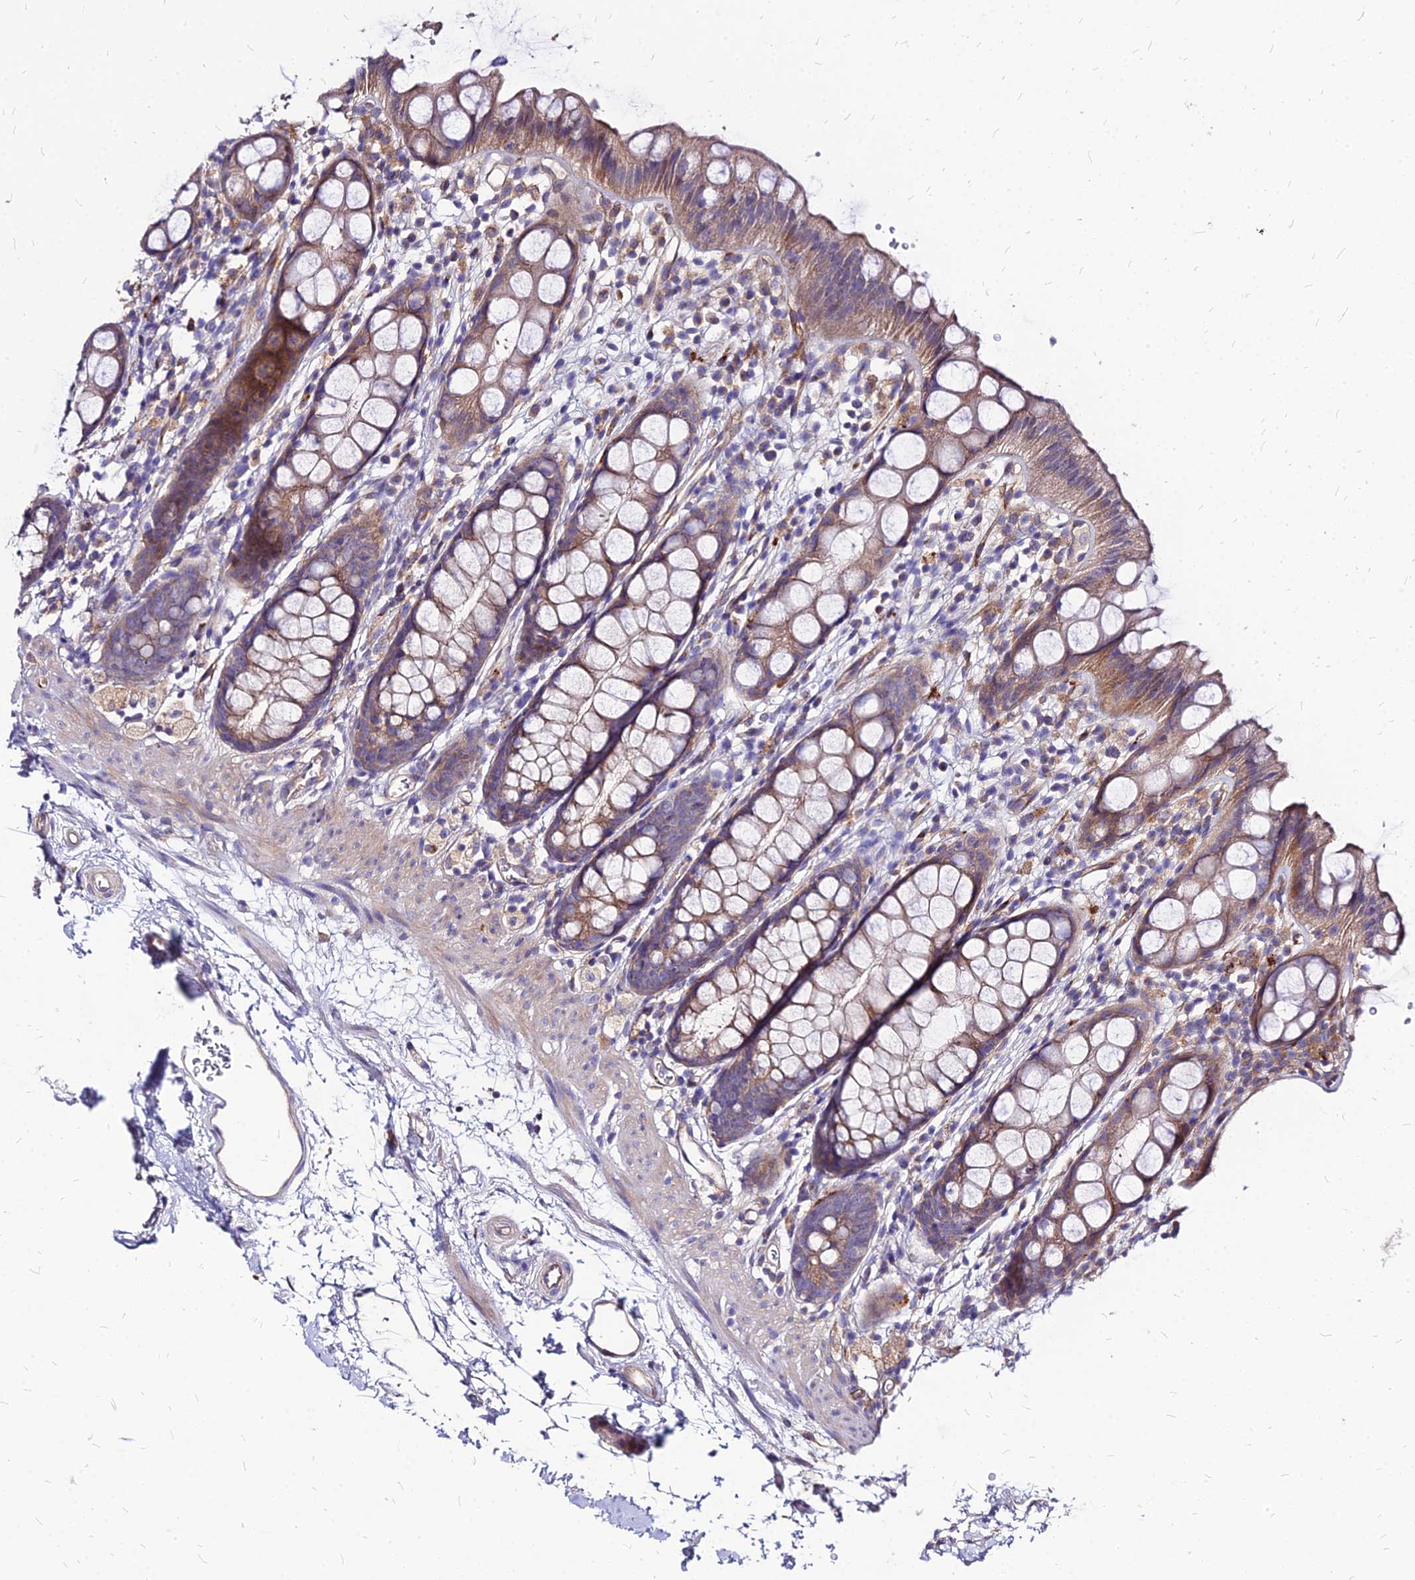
{"staining": {"intensity": "moderate", "quantity": ">75%", "location": "cytoplasmic/membranous"}, "tissue": "rectum", "cell_type": "Glandular cells", "image_type": "normal", "snomed": [{"axis": "morphology", "description": "Normal tissue, NOS"}, {"axis": "topography", "description": "Rectum"}], "caption": "Moderate cytoplasmic/membranous protein positivity is present in approximately >75% of glandular cells in rectum. (DAB (3,3'-diaminobenzidine) = brown stain, brightfield microscopy at high magnification).", "gene": "COMMD10", "patient": {"sex": "female", "age": 65}}